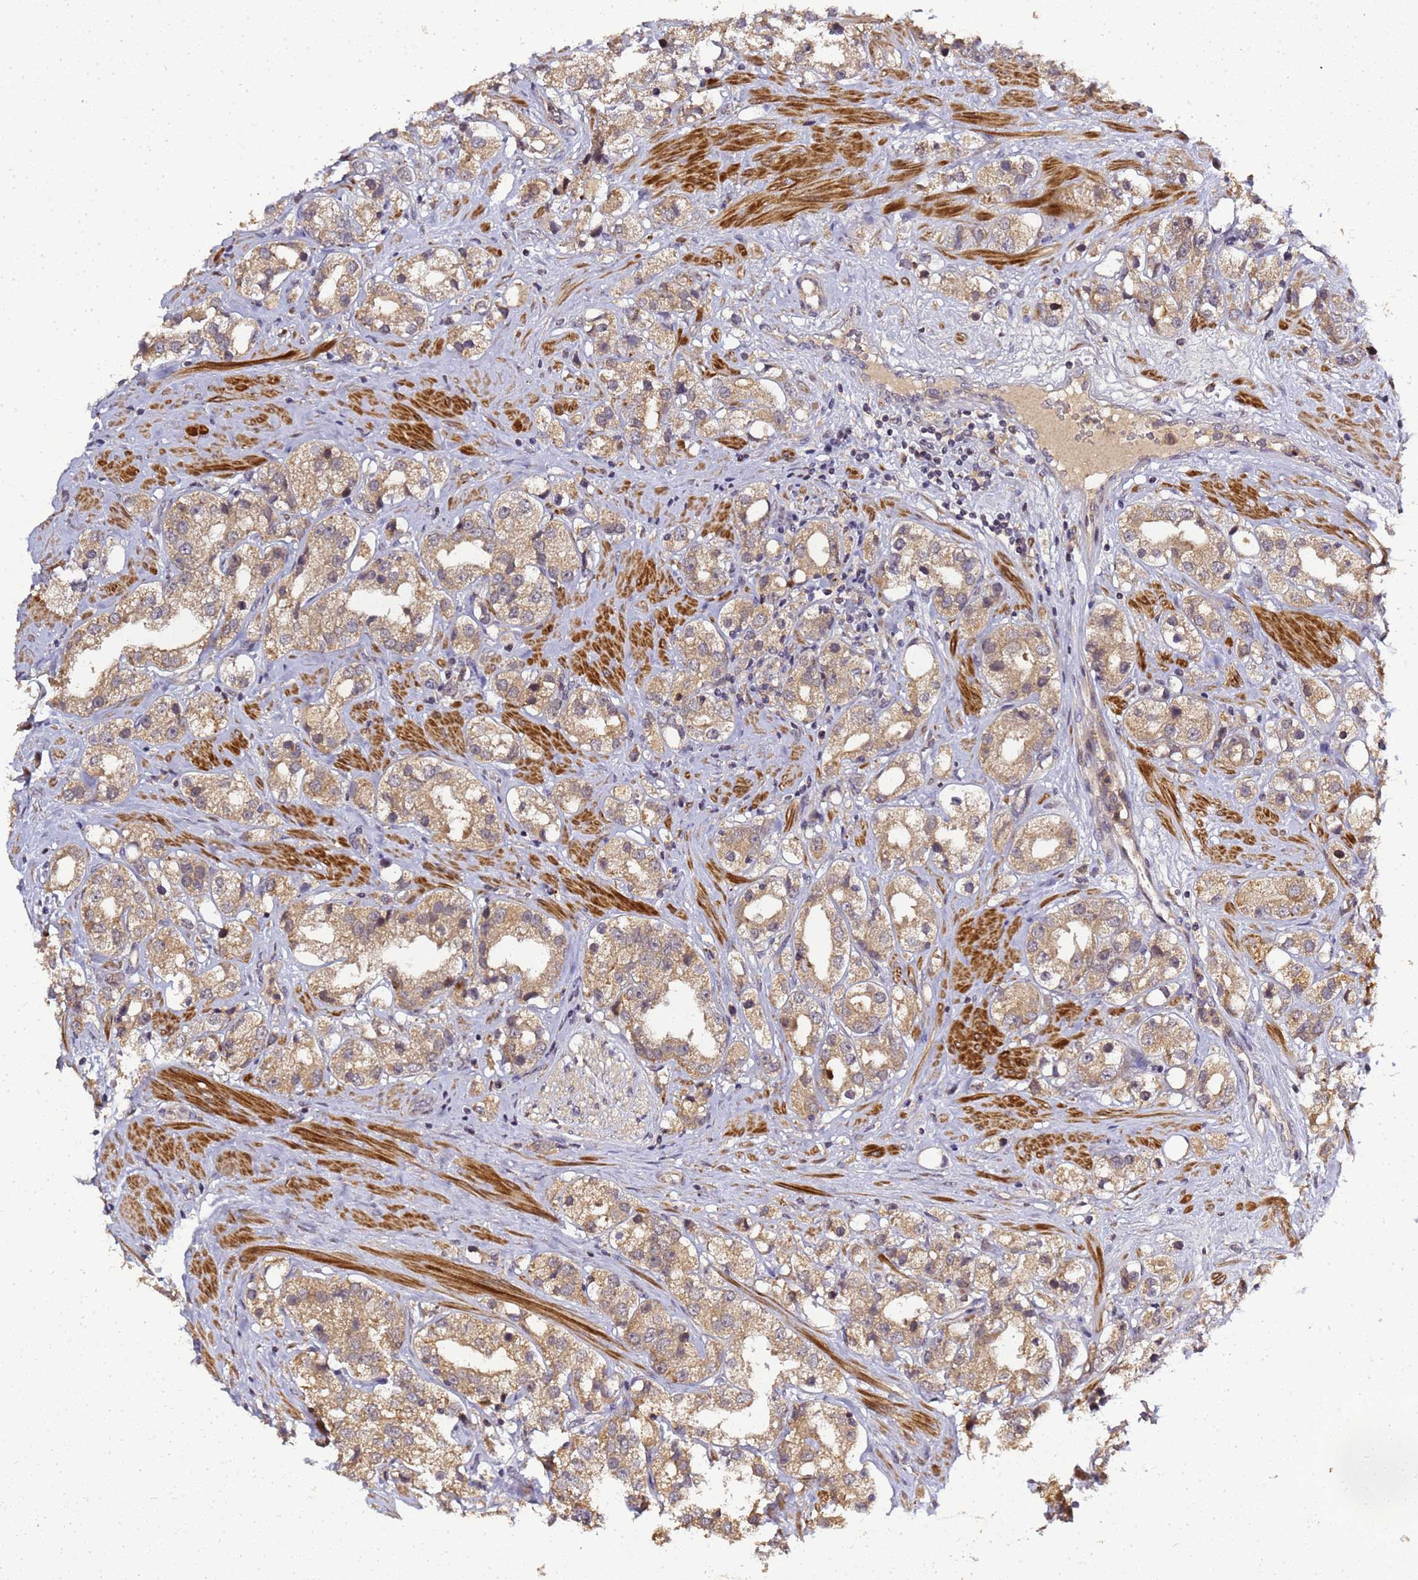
{"staining": {"intensity": "moderate", "quantity": ">75%", "location": "cytoplasmic/membranous"}, "tissue": "prostate cancer", "cell_type": "Tumor cells", "image_type": "cancer", "snomed": [{"axis": "morphology", "description": "Adenocarcinoma, NOS"}, {"axis": "topography", "description": "Prostate"}], "caption": "There is medium levels of moderate cytoplasmic/membranous expression in tumor cells of prostate cancer (adenocarcinoma), as demonstrated by immunohistochemical staining (brown color).", "gene": "LGI4", "patient": {"sex": "male", "age": 79}}